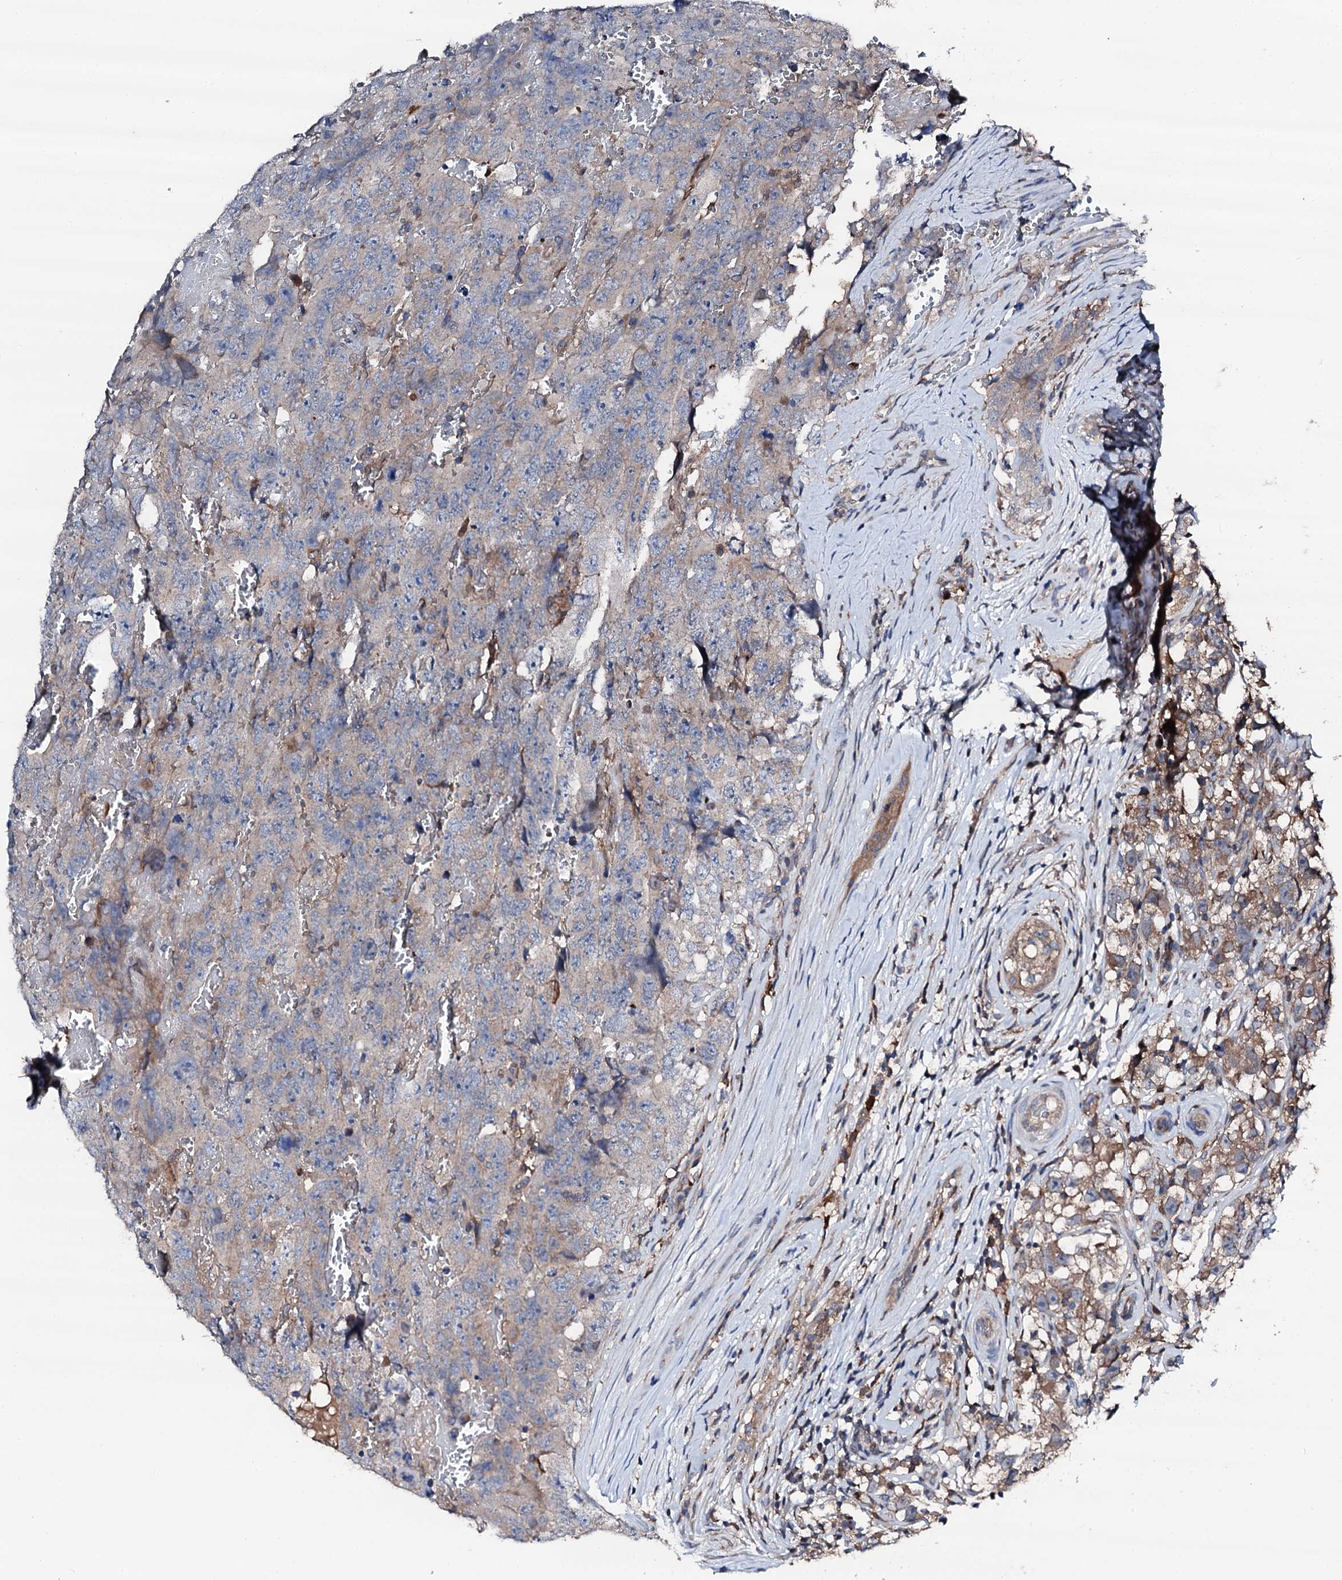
{"staining": {"intensity": "weak", "quantity": "<25%", "location": "cytoplasmic/membranous"}, "tissue": "testis cancer", "cell_type": "Tumor cells", "image_type": "cancer", "snomed": [{"axis": "morphology", "description": "Carcinoma, Embryonal, NOS"}, {"axis": "topography", "description": "Testis"}], "caption": "Immunohistochemistry (IHC) micrograph of human embryonal carcinoma (testis) stained for a protein (brown), which demonstrates no expression in tumor cells. Brightfield microscopy of IHC stained with DAB (3,3'-diaminobenzidine) (brown) and hematoxylin (blue), captured at high magnification.", "gene": "TRAFD1", "patient": {"sex": "male", "age": 45}}